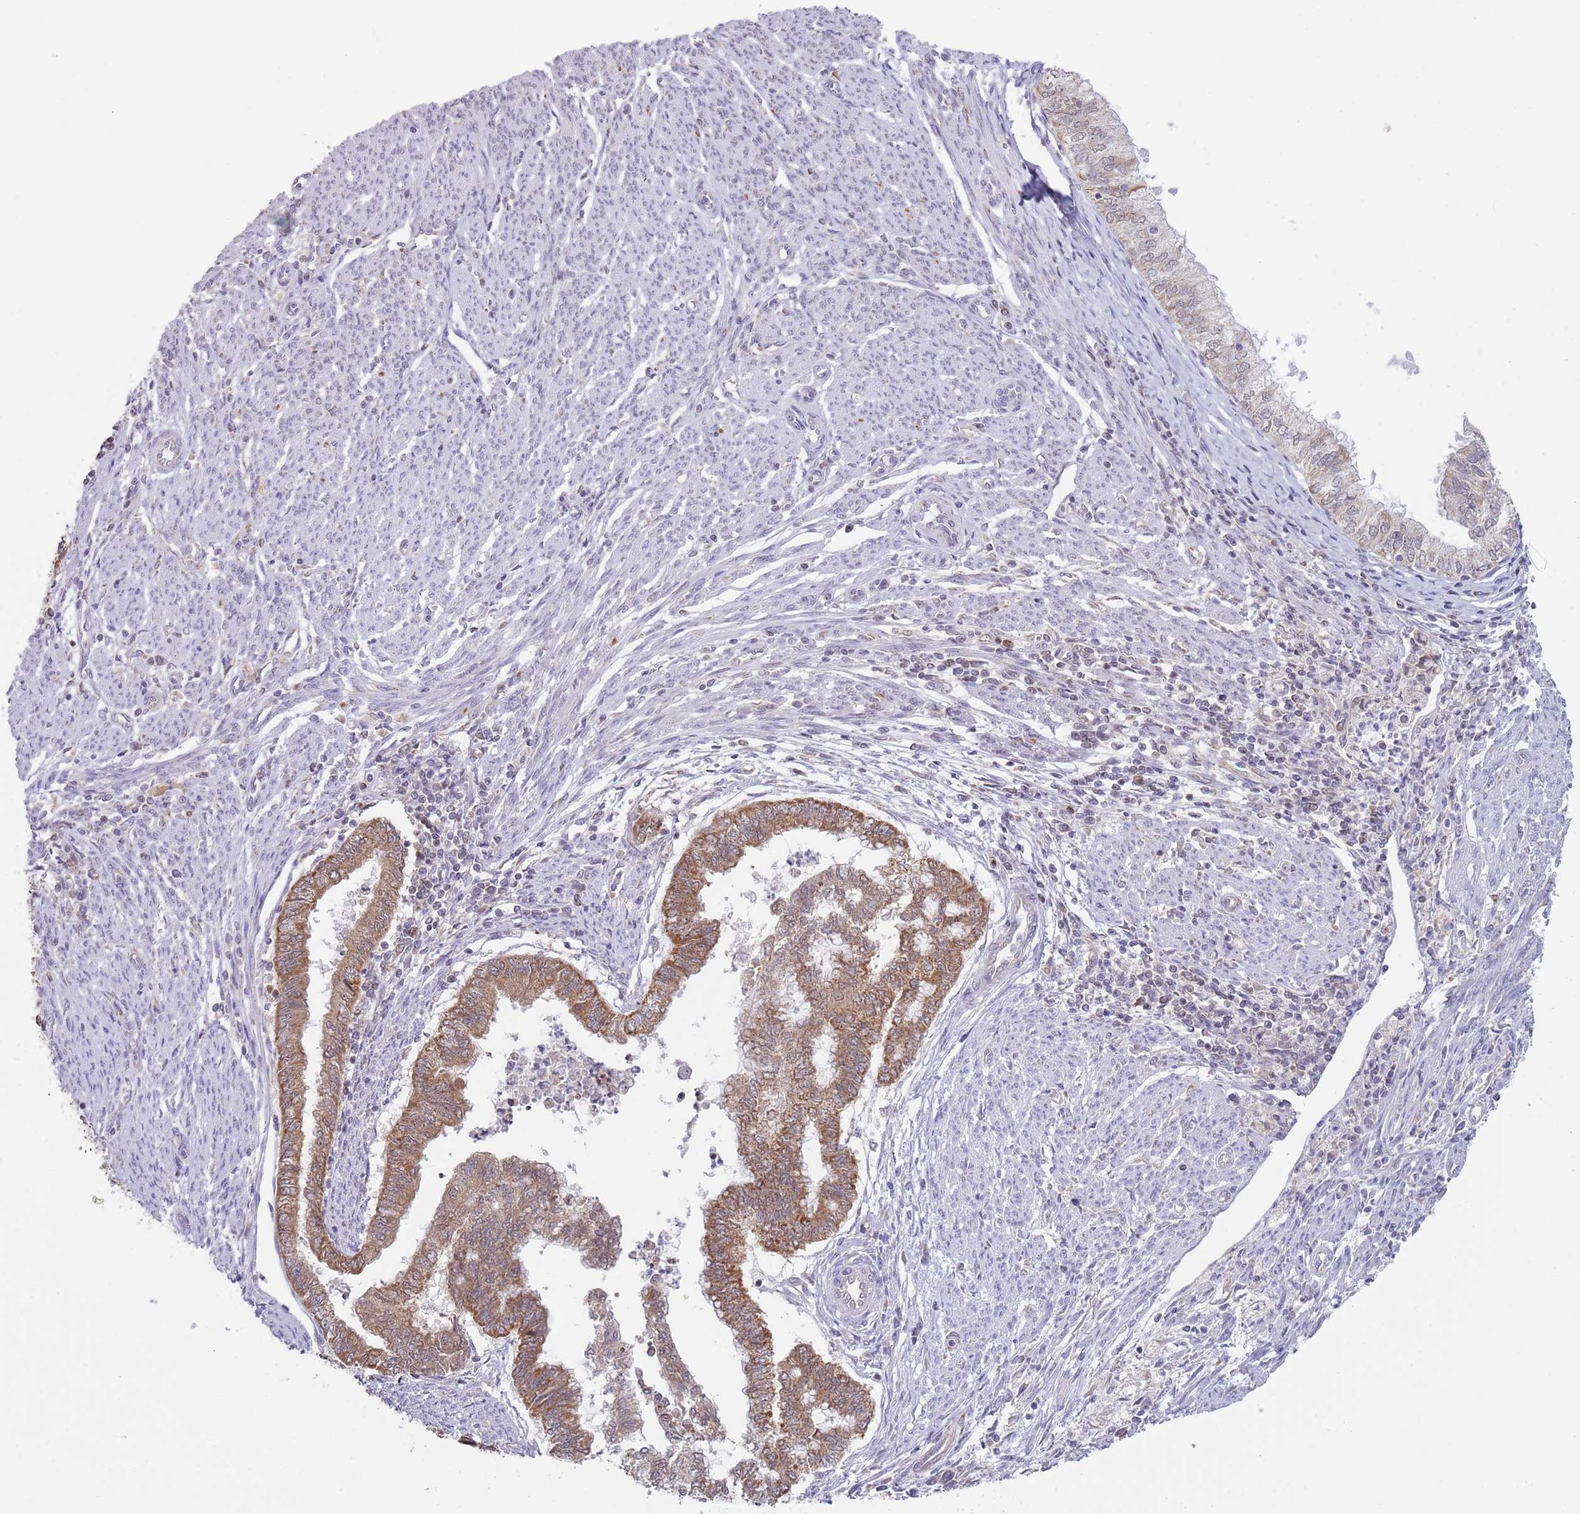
{"staining": {"intensity": "moderate", "quantity": ">75%", "location": "cytoplasmic/membranous"}, "tissue": "endometrial cancer", "cell_type": "Tumor cells", "image_type": "cancer", "snomed": [{"axis": "morphology", "description": "Adenocarcinoma, NOS"}, {"axis": "topography", "description": "Endometrium"}], "caption": "Immunohistochemistry of endometrial cancer demonstrates medium levels of moderate cytoplasmic/membranous positivity in about >75% of tumor cells.", "gene": "TIMM13", "patient": {"sex": "female", "age": 79}}